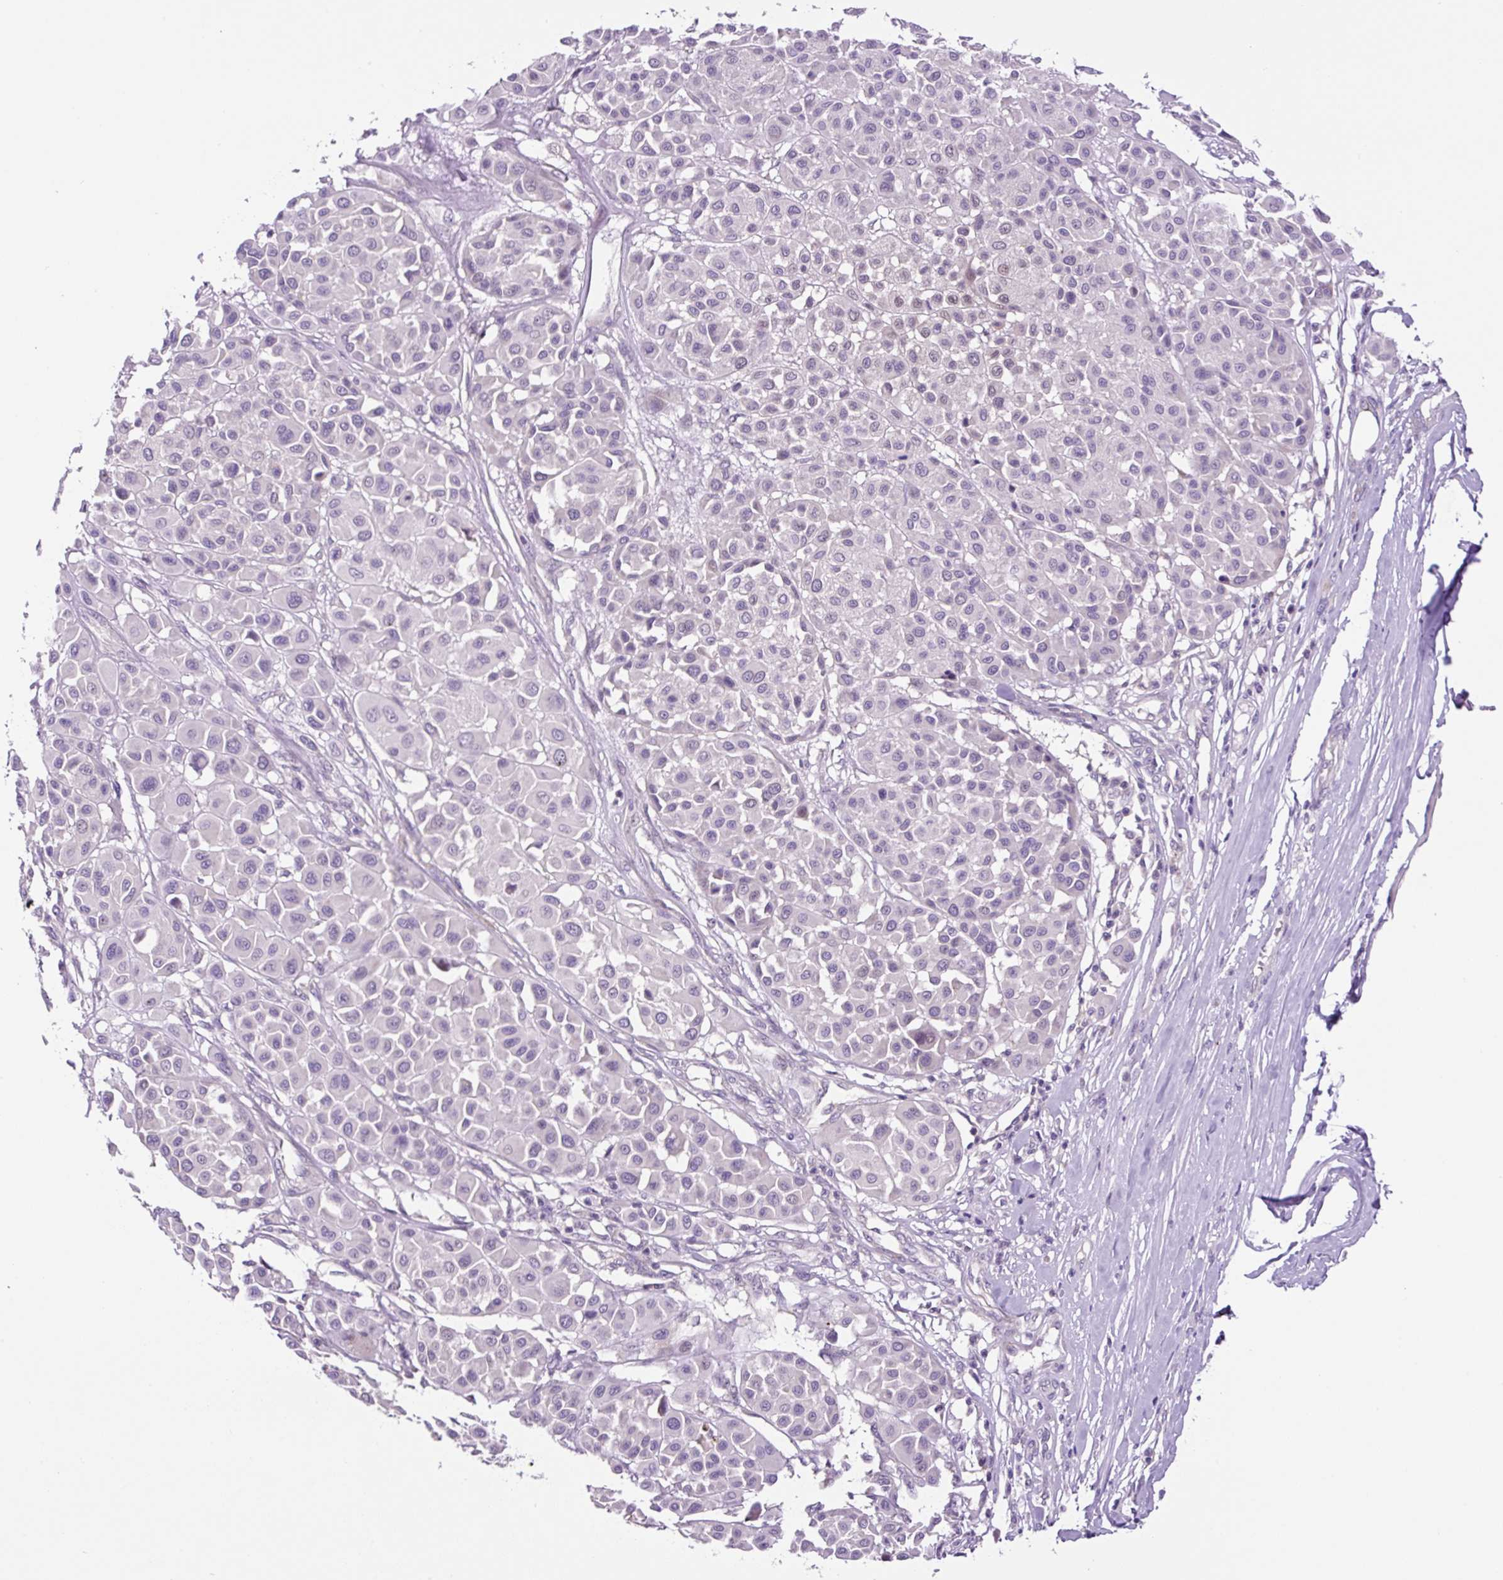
{"staining": {"intensity": "negative", "quantity": "none", "location": "none"}, "tissue": "melanoma", "cell_type": "Tumor cells", "image_type": "cancer", "snomed": [{"axis": "morphology", "description": "Malignant melanoma, Metastatic site"}, {"axis": "topography", "description": "Soft tissue"}], "caption": "Immunohistochemistry (IHC) micrograph of neoplastic tissue: human malignant melanoma (metastatic site) stained with DAB exhibits no significant protein positivity in tumor cells. The staining was performed using DAB (3,3'-diaminobenzidine) to visualize the protein expression in brown, while the nuclei were stained in blue with hematoxylin (Magnification: 20x).", "gene": "OGDHL", "patient": {"sex": "male", "age": 41}}